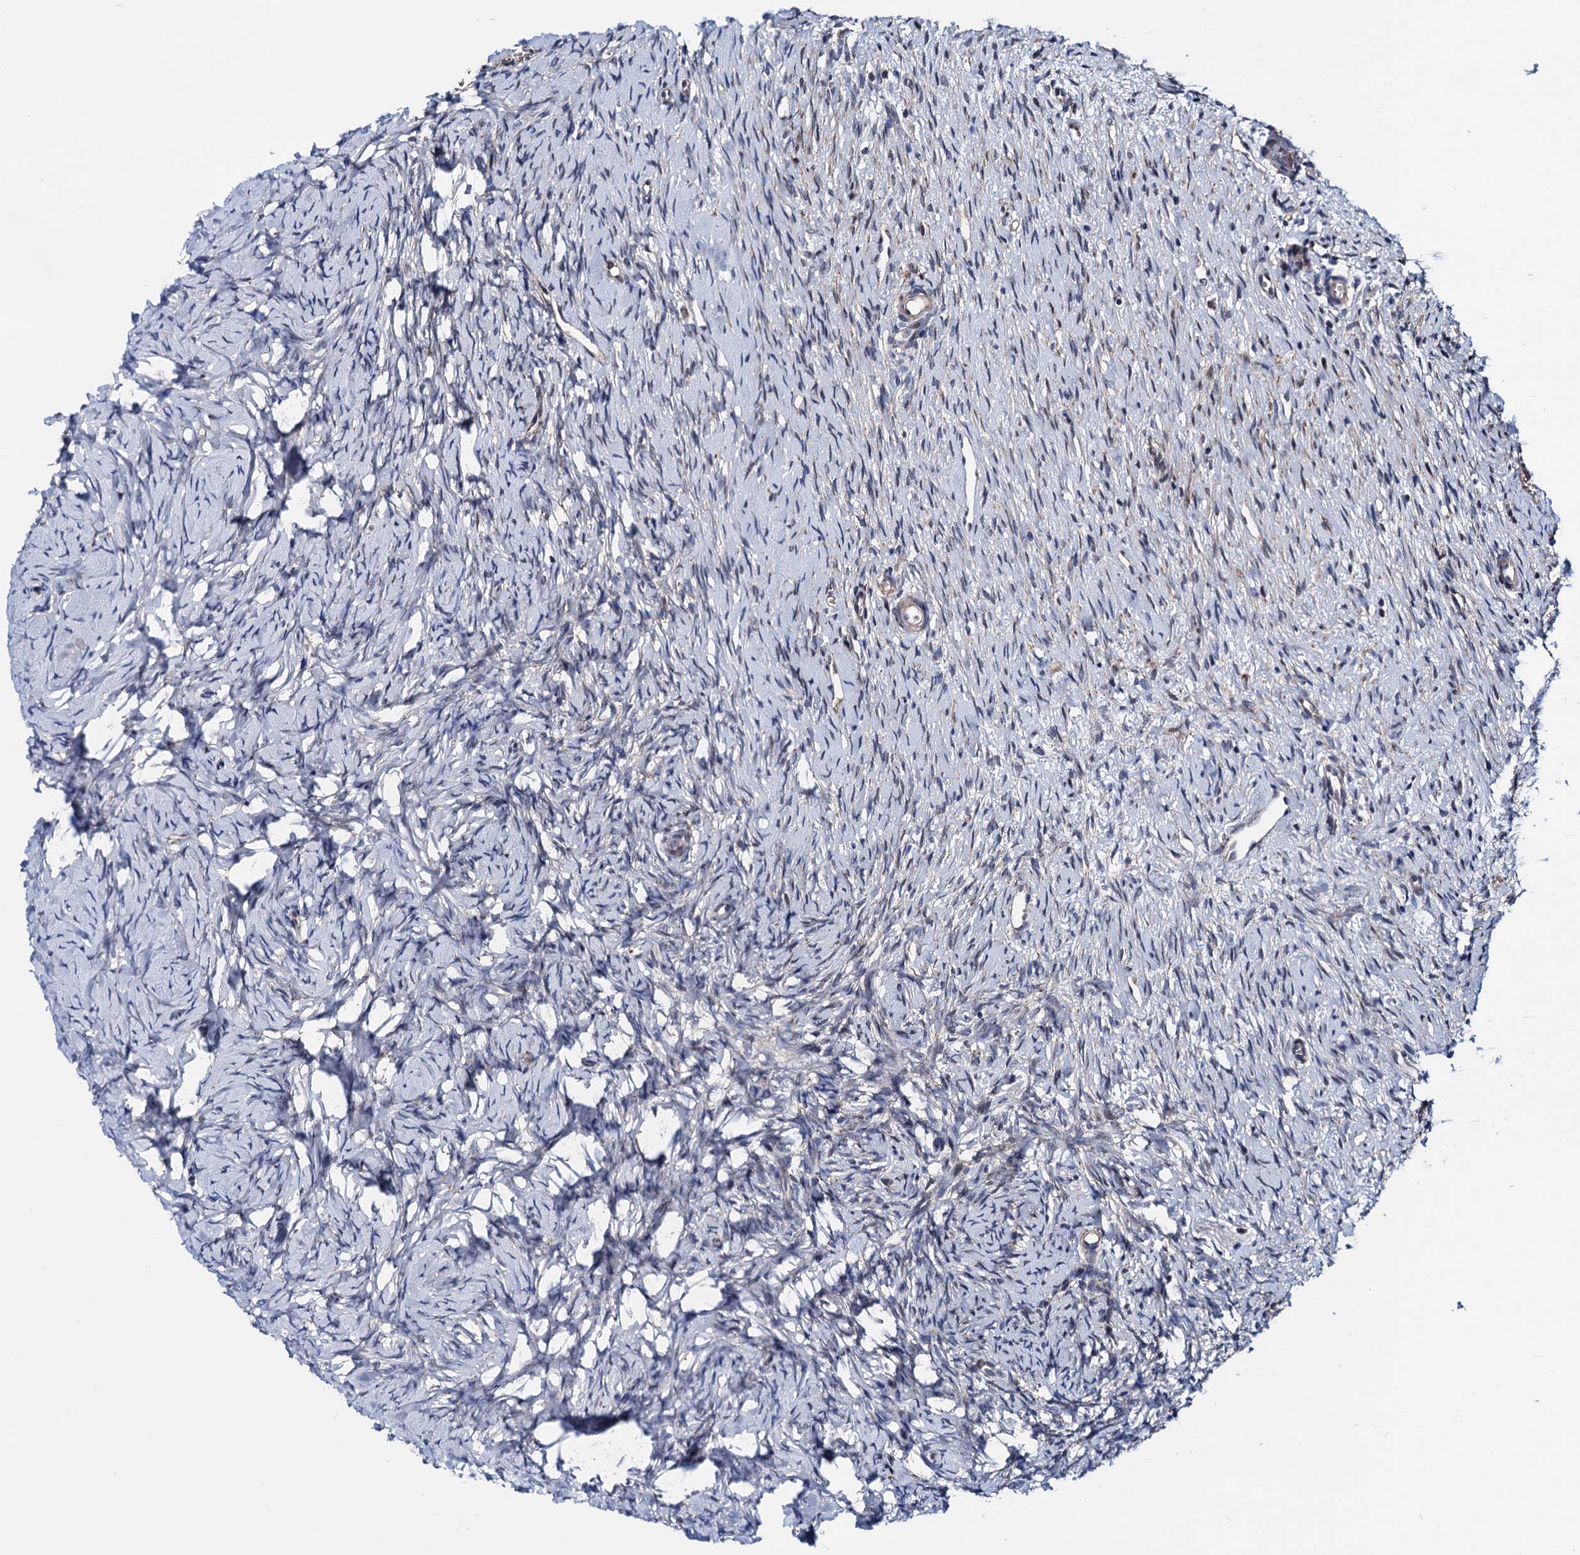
{"staining": {"intensity": "negative", "quantity": "none", "location": "none"}, "tissue": "ovary", "cell_type": "Ovarian stroma cells", "image_type": "normal", "snomed": [{"axis": "morphology", "description": "Normal tissue, NOS"}, {"axis": "topography", "description": "Ovary"}], "caption": "This is an immunohistochemistry (IHC) image of benign ovary. There is no expression in ovarian stroma cells.", "gene": "COA4", "patient": {"sex": "female", "age": 51}}